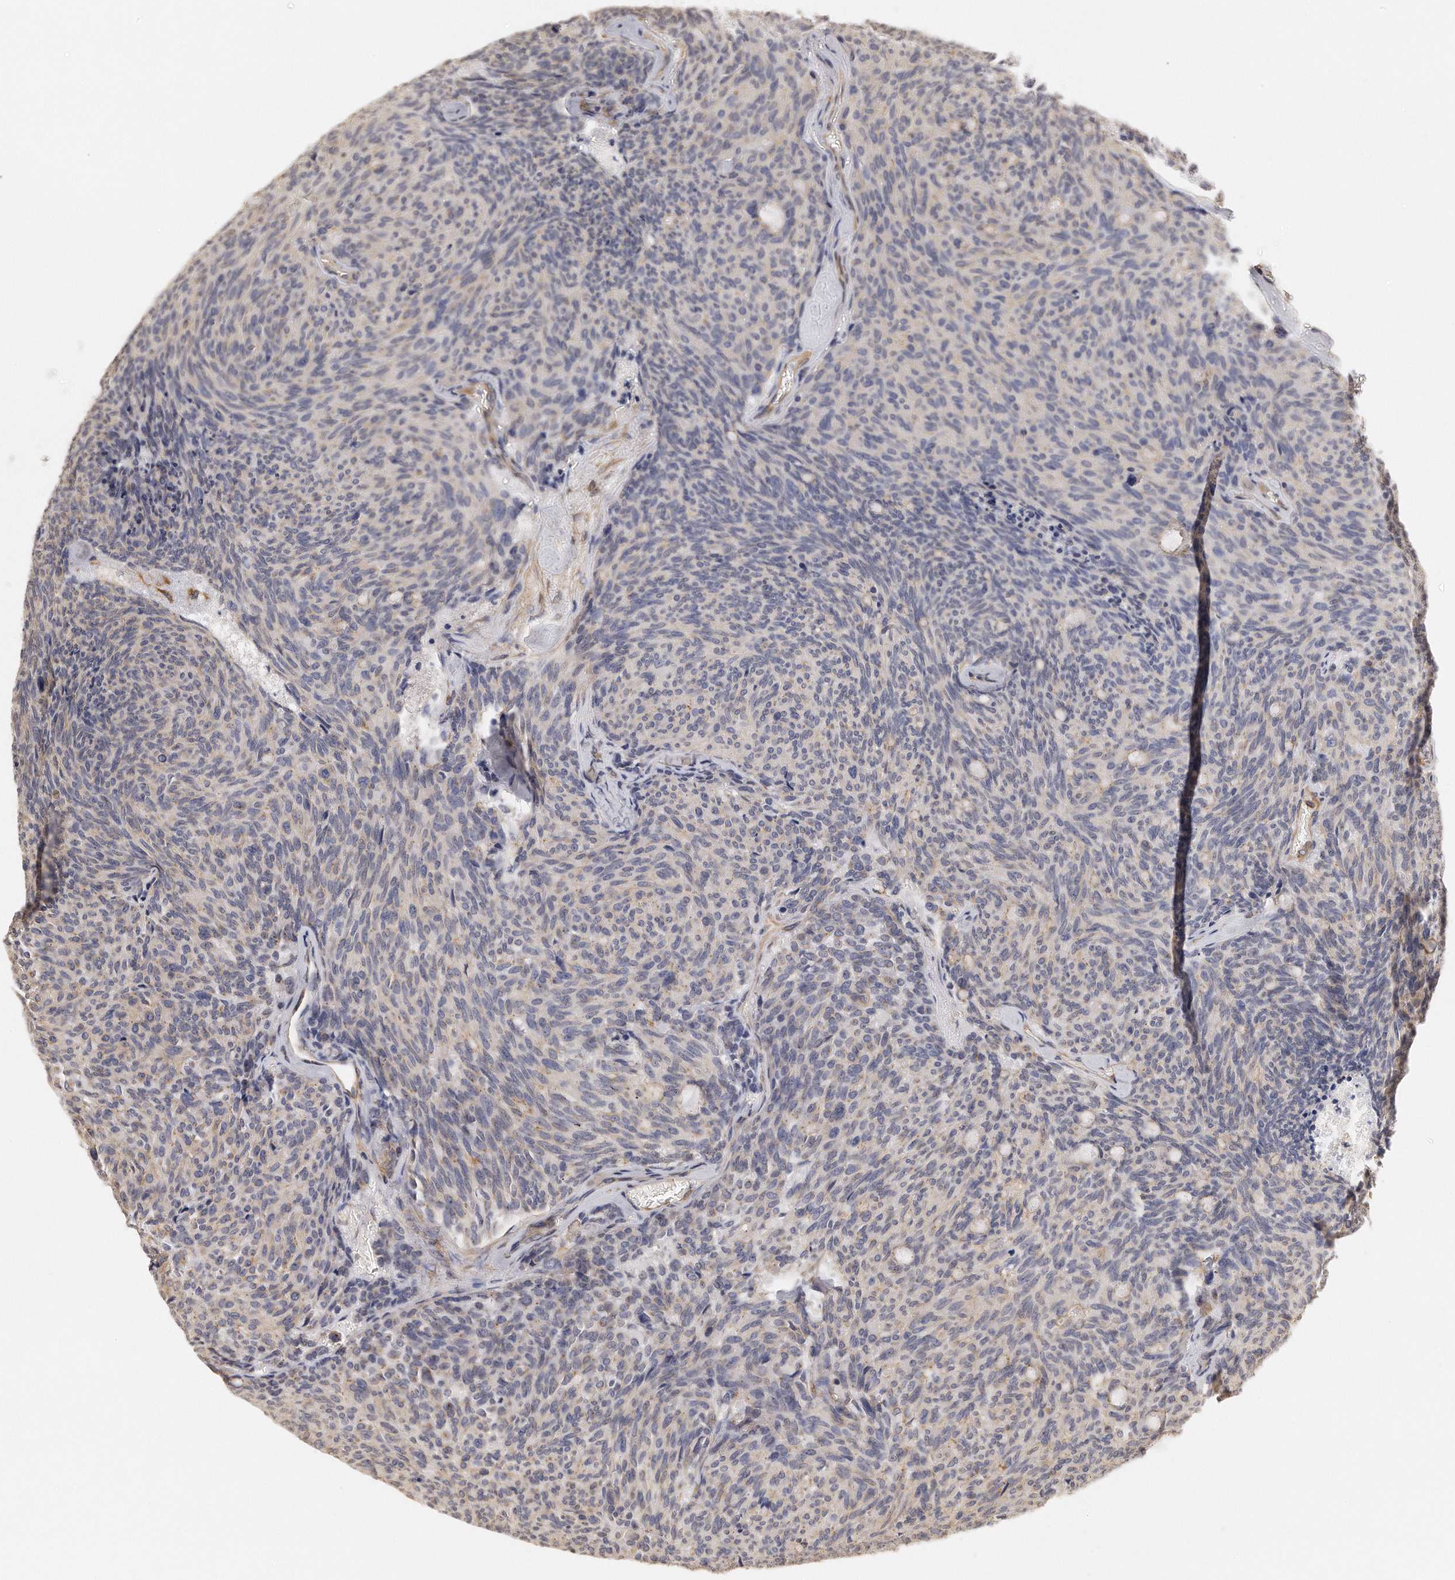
{"staining": {"intensity": "weak", "quantity": "<25%", "location": "cytoplasmic/membranous"}, "tissue": "carcinoid", "cell_type": "Tumor cells", "image_type": "cancer", "snomed": [{"axis": "morphology", "description": "Carcinoid, malignant, NOS"}, {"axis": "topography", "description": "Pancreas"}], "caption": "IHC micrograph of human carcinoid stained for a protein (brown), which reveals no staining in tumor cells.", "gene": "CHST7", "patient": {"sex": "female", "age": 54}}